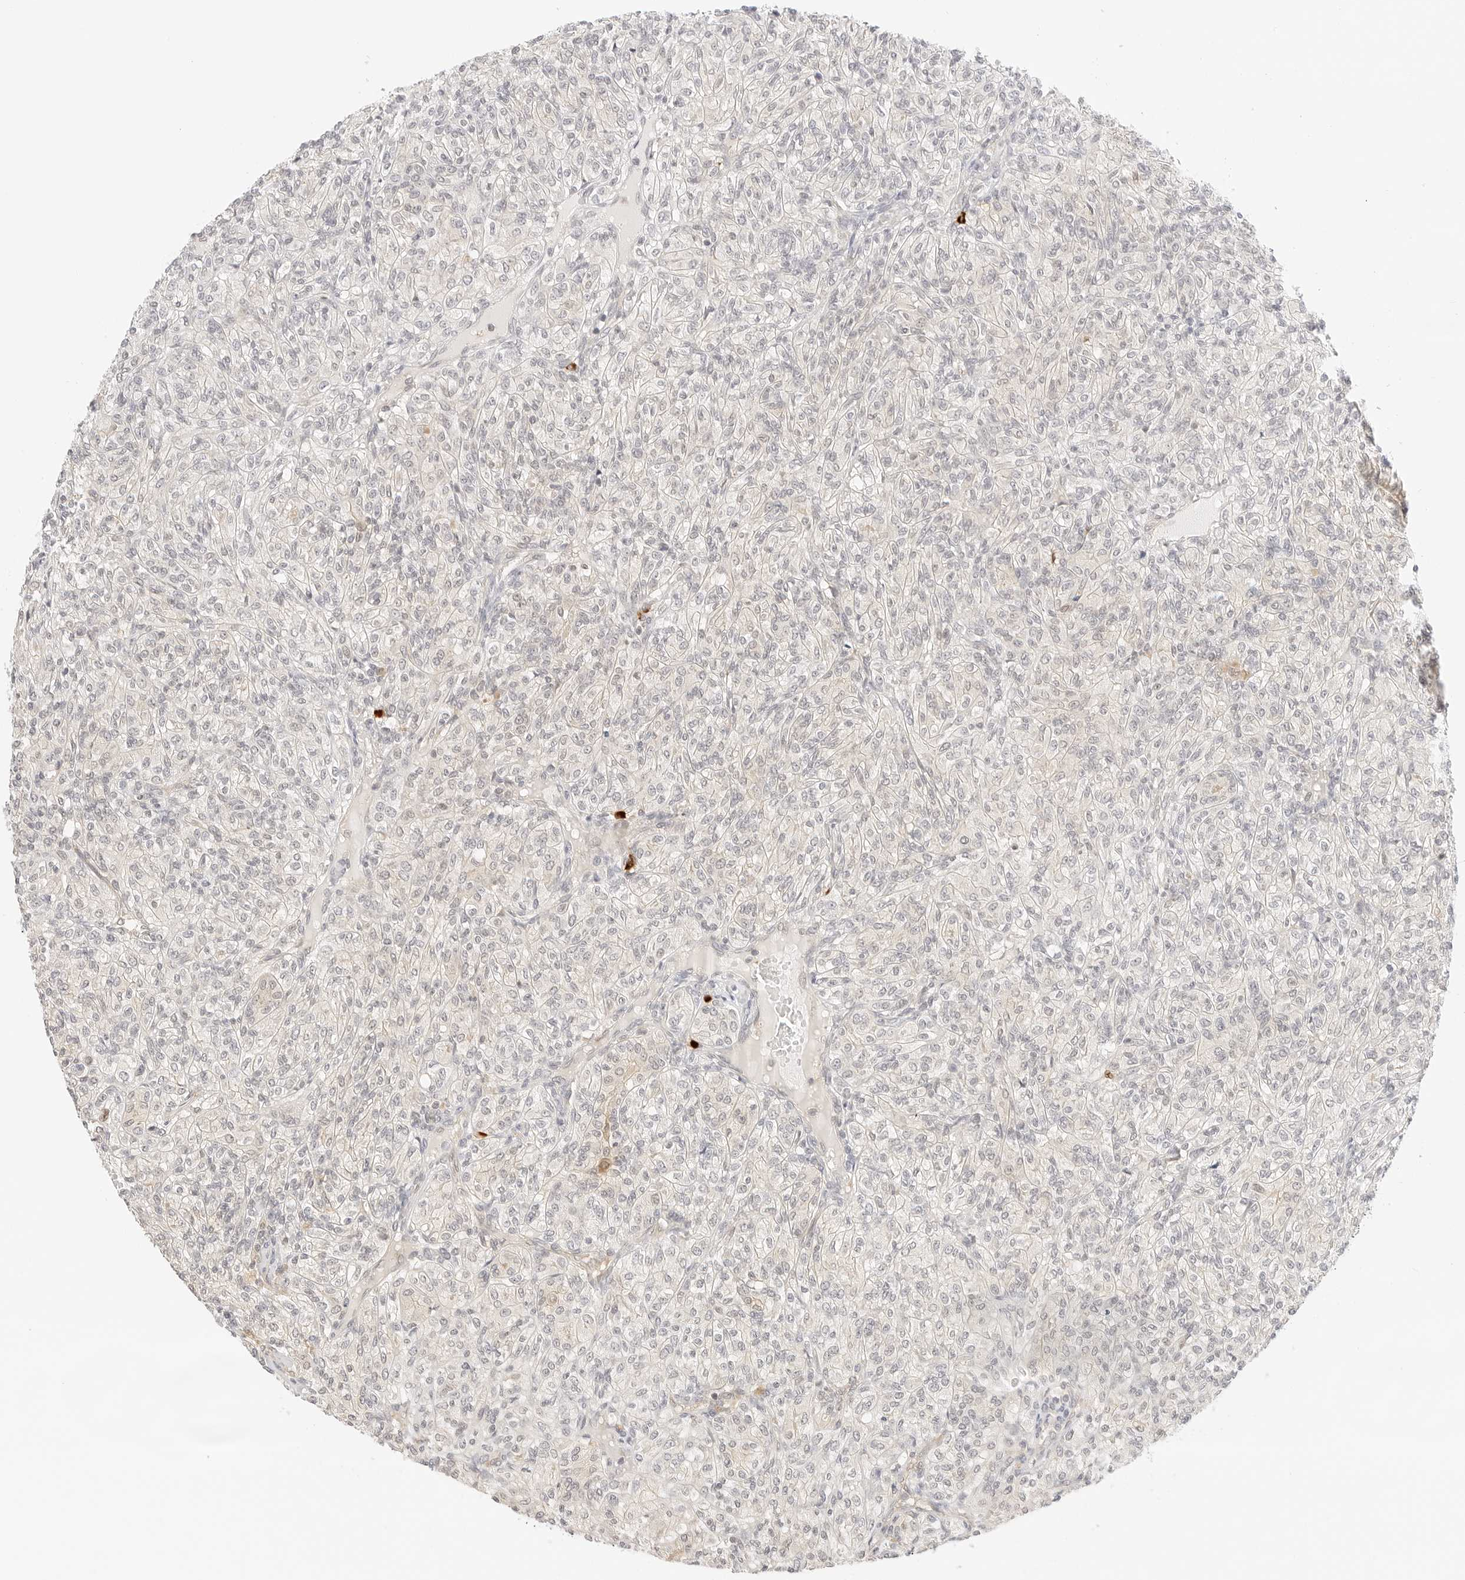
{"staining": {"intensity": "weak", "quantity": "25%-75%", "location": "nuclear"}, "tissue": "renal cancer", "cell_type": "Tumor cells", "image_type": "cancer", "snomed": [{"axis": "morphology", "description": "Adenocarcinoma, NOS"}, {"axis": "topography", "description": "Kidney"}], "caption": "A photomicrograph of adenocarcinoma (renal) stained for a protein displays weak nuclear brown staining in tumor cells. The protein is shown in brown color, while the nuclei are stained blue.", "gene": "TEKT2", "patient": {"sex": "male", "age": 77}}